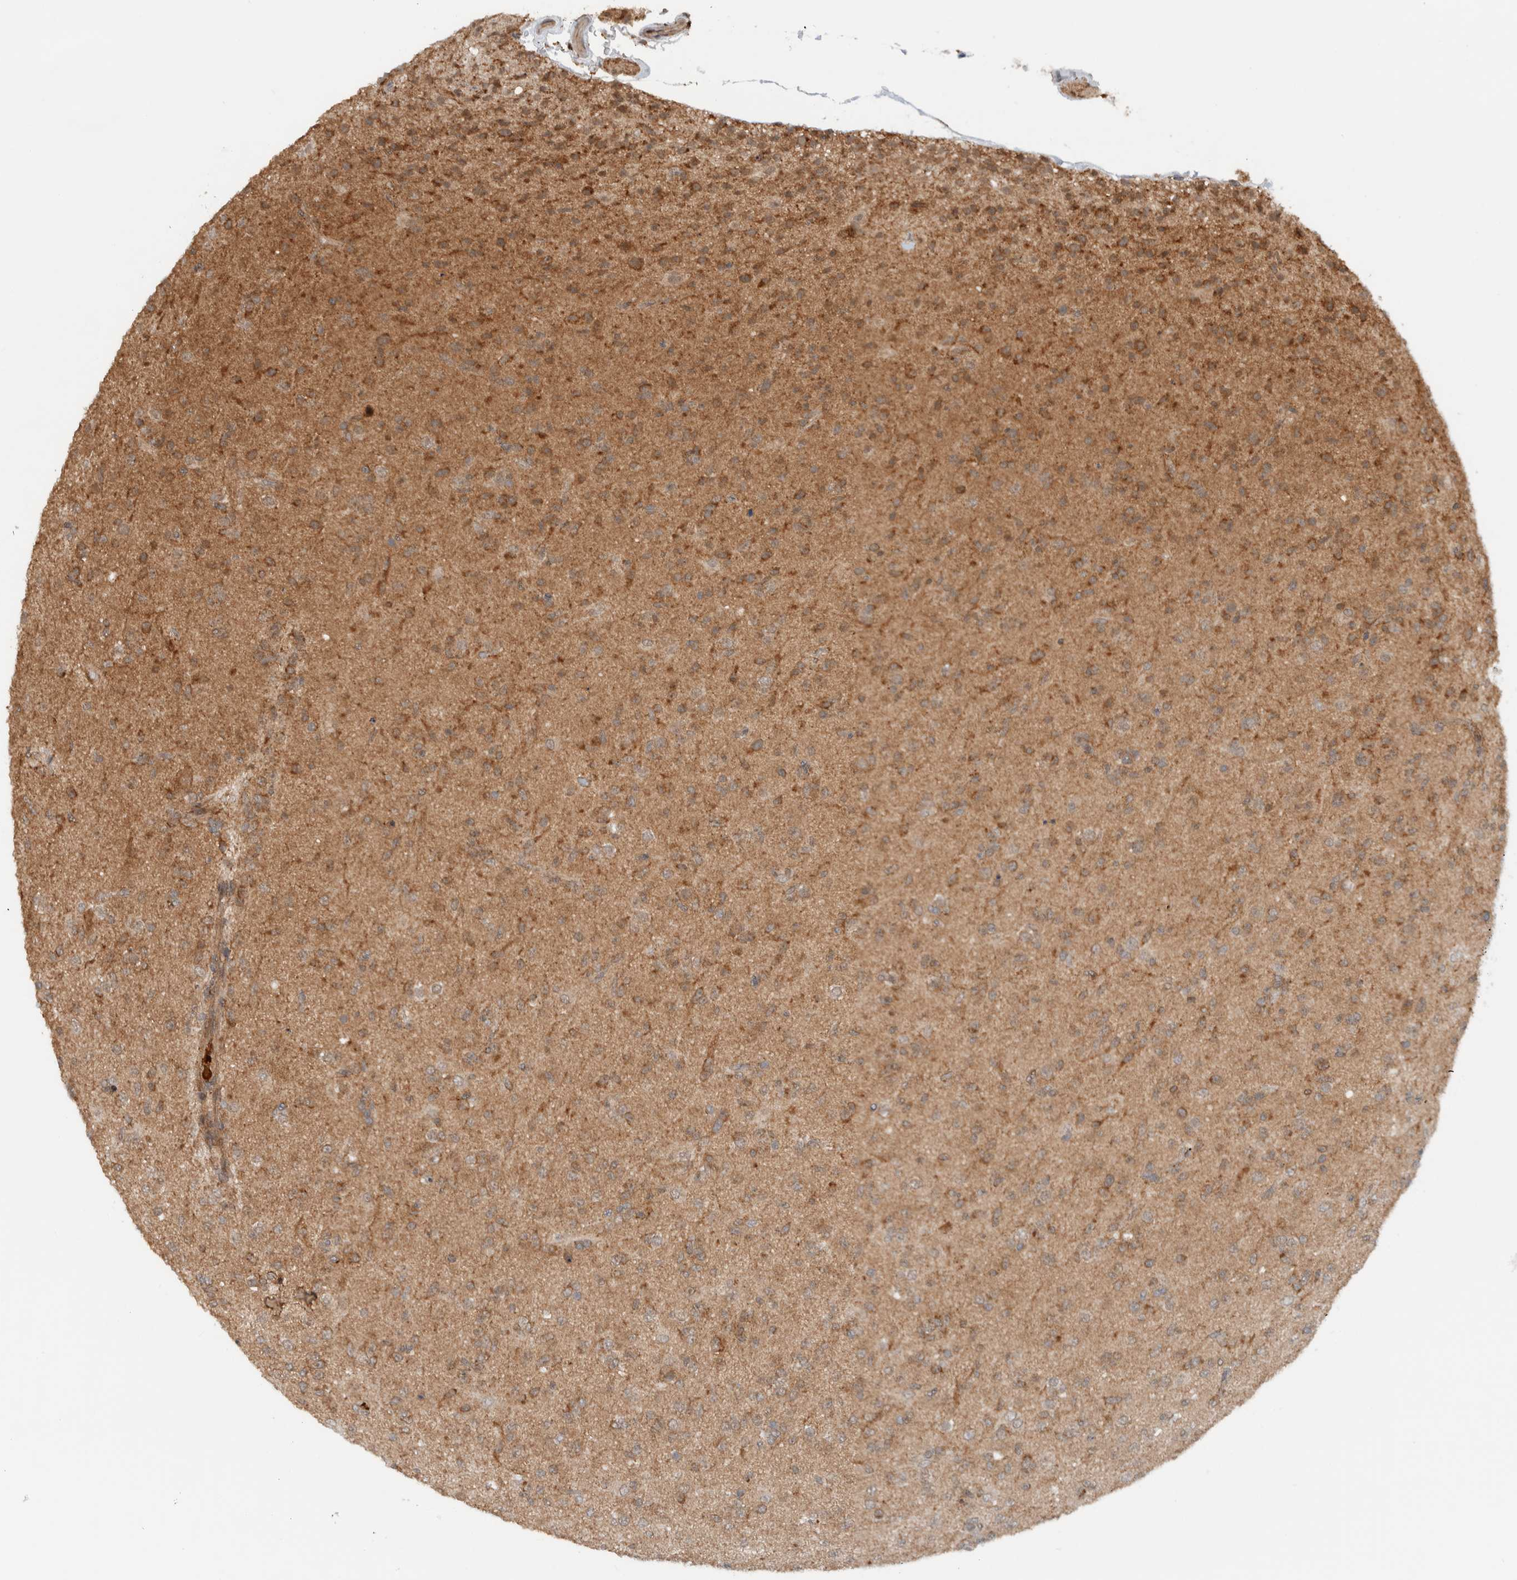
{"staining": {"intensity": "moderate", "quantity": "25%-75%", "location": "cytoplasmic/membranous"}, "tissue": "glioma", "cell_type": "Tumor cells", "image_type": "cancer", "snomed": [{"axis": "morphology", "description": "Glioma, malignant, Low grade"}, {"axis": "topography", "description": "Brain"}], "caption": "Moderate cytoplasmic/membranous expression is seen in approximately 25%-75% of tumor cells in glioma.", "gene": "KLHL6", "patient": {"sex": "male", "age": 65}}